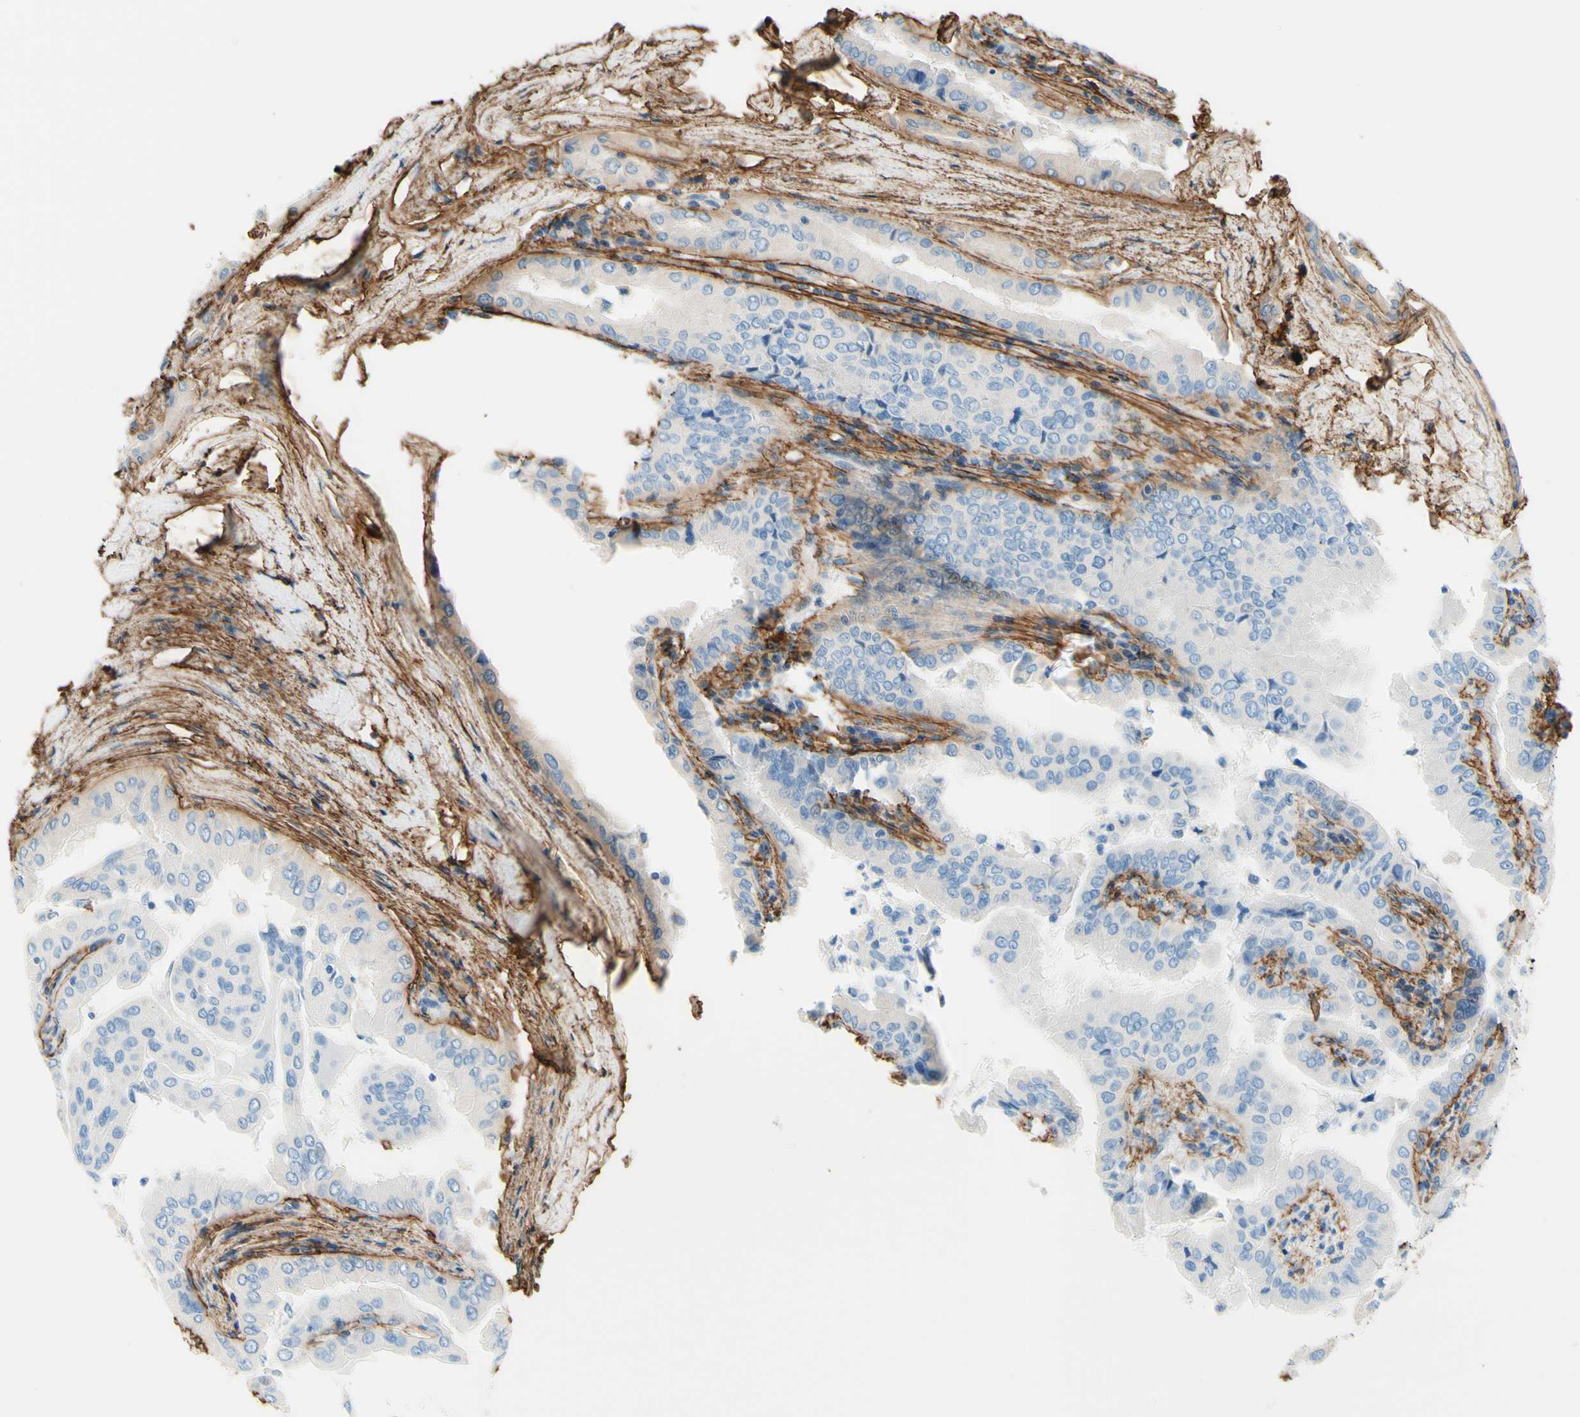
{"staining": {"intensity": "negative", "quantity": "none", "location": "none"}, "tissue": "thyroid cancer", "cell_type": "Tumor cells", "image_type": "cancer", "snomed": [{"axis": "morphology", "description": "Papillary adenocarcinoma, NOS"}, {"axis": "topography", "description": "Thyroid gland"}], "caption": "Immunohistochemical staining of thyroid cancer exhibits no significant expression in tumor cells. (DAB (3,3'-diaminobenzidine) immunohistochemistry visualized using brightfield microscopy, high magnification).", "gene": "MFAP5", "patient": {"sex": "male", "age": 33}}